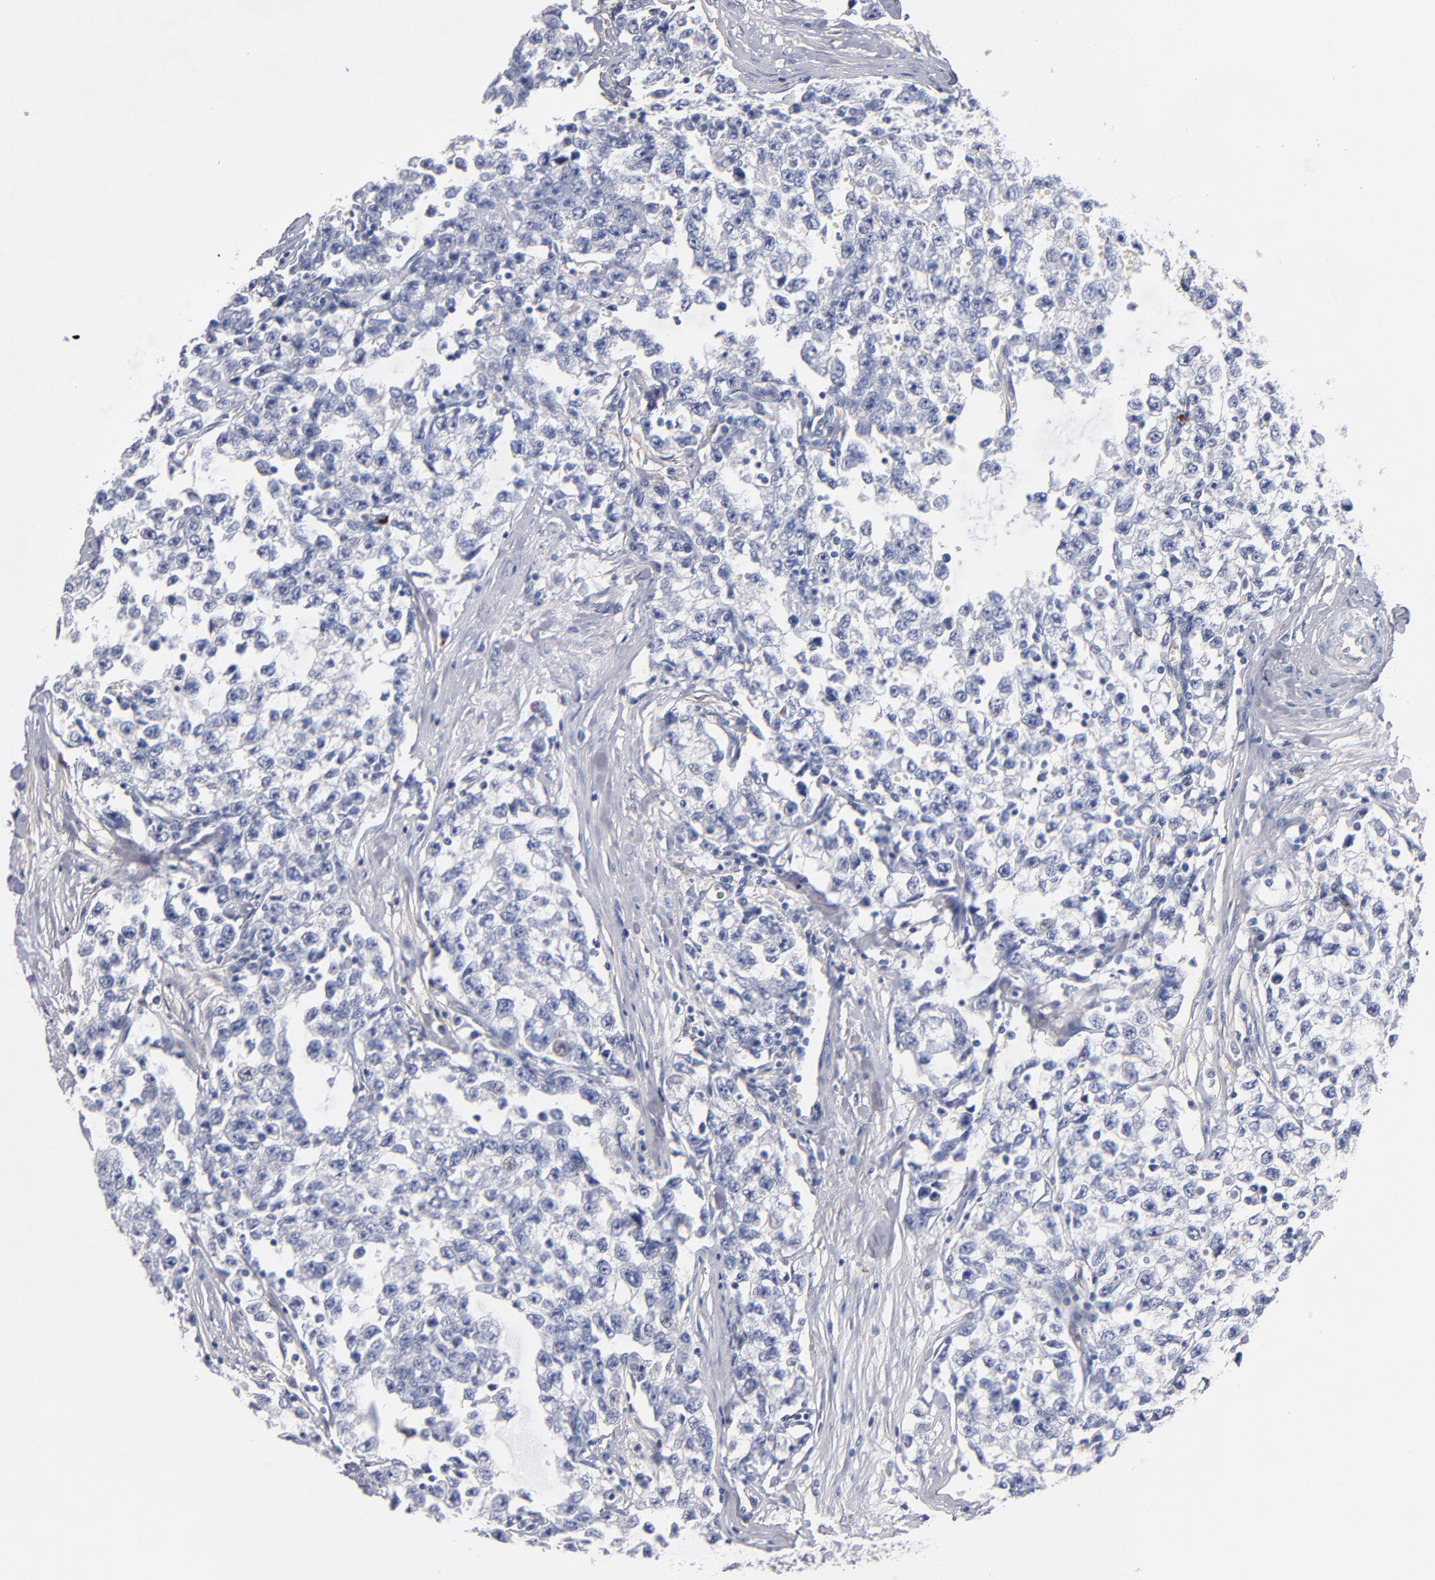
{"staining": {"intensity": "negative", "quantity": "none", "location": "none"}, "tissue": "testis cancer", "cell_type": "Tumor cells", "image_type": "cancer", "snomed": [{"axis": "morphology", "description": "Seminoma, NOS"}, {"axis": "morphology", "description": "Carcinoma, Embryonal, NOS"}, {"axis": "topography", "description": "Testis"}], "caption": "Immunohistochemistry micrograph of neoplastic tissue: testis seminoma stained with DAB exhibits no significant protein expression in tumor cells. (DAB immunohistochemistry, high magnification).", "gene": "PLSCR4", "patient": {"sex": "male", "age": 30}}